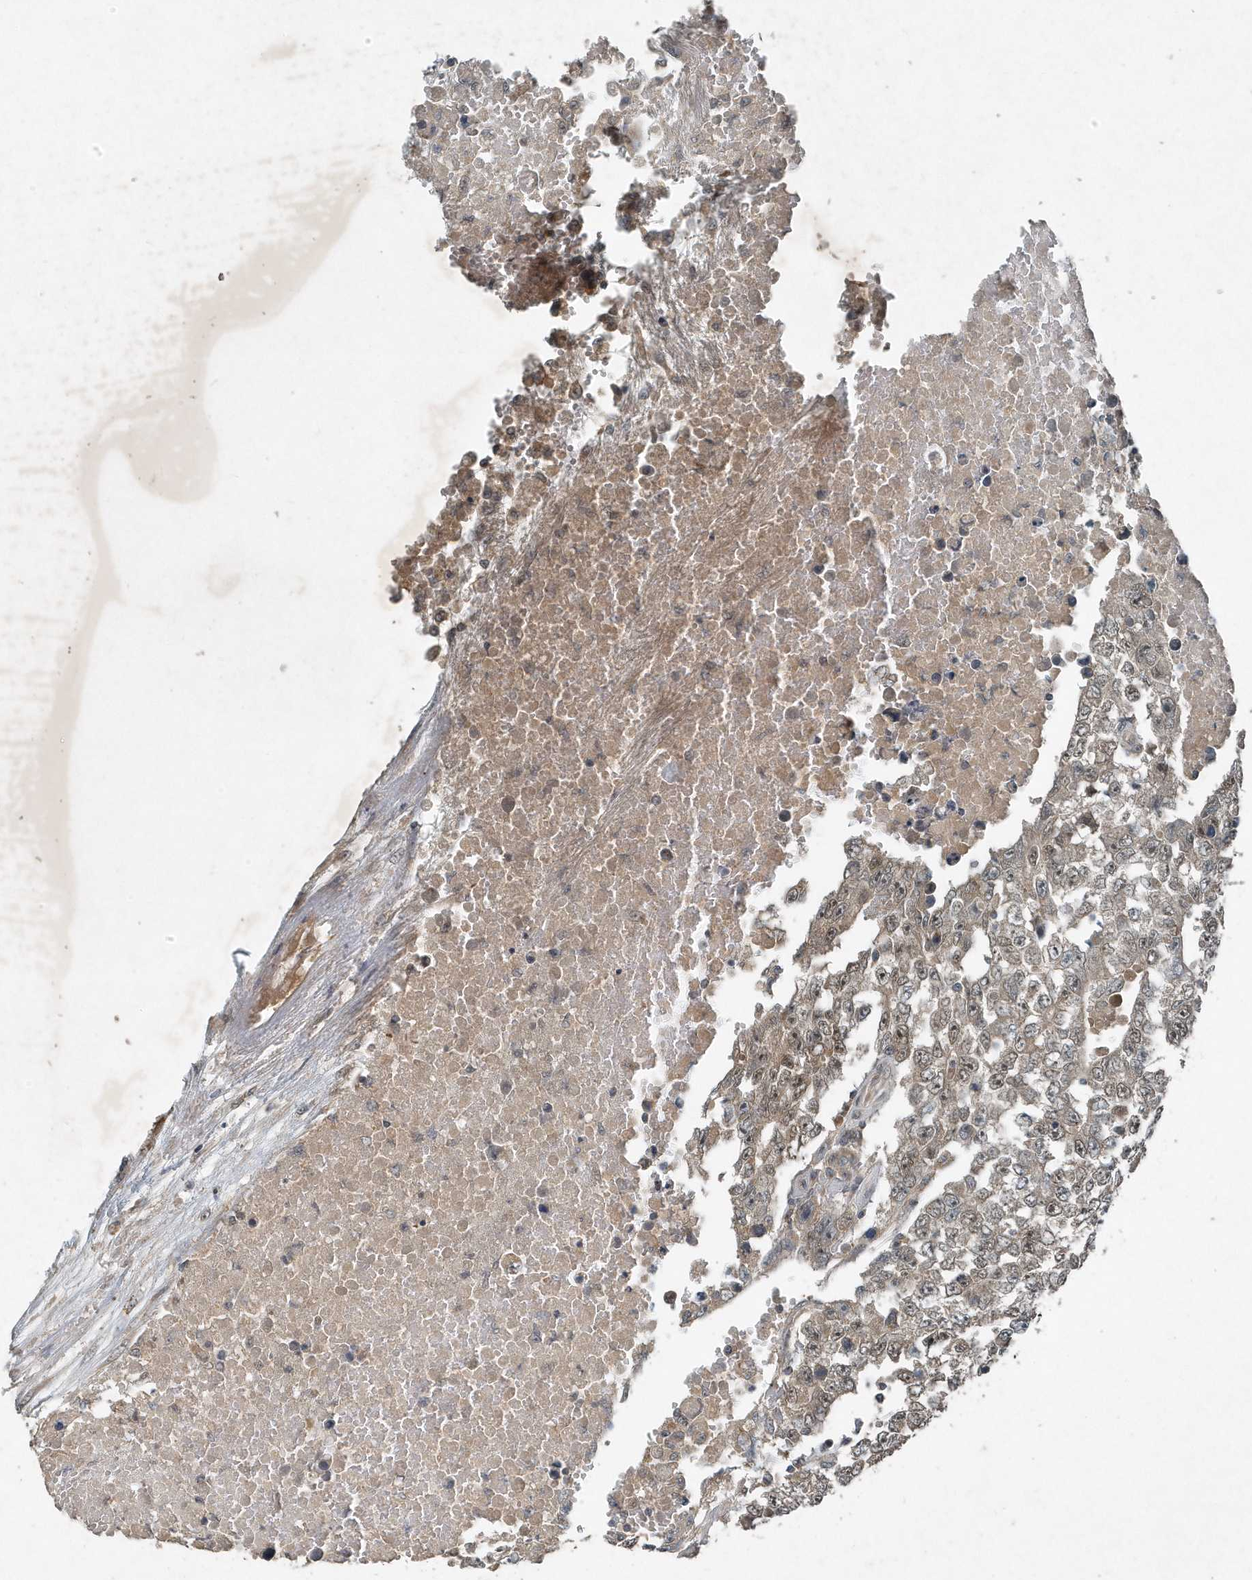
{"staining": {"intensity": "weak", "quantity": ">75%", "location": "cytoplasmic/membranous"}, "tissue": "testis cancer", "cell_type": "Tumor cells", "image_type": "cancer", "snomed": [{"axis": "morphology", "description": "Carcinoma, Embryonal, NOS"}, {"axis": "topography", "description": "Testis"}], "caption": "The photomicrograph reveals a brown stain indicating the presence of a protein in the cytoplasmic/membranous of tumor cells in testis embryonal carcinoma.", "gene": "SCFD2", "patient": {"sex": "male", "age": 25}}